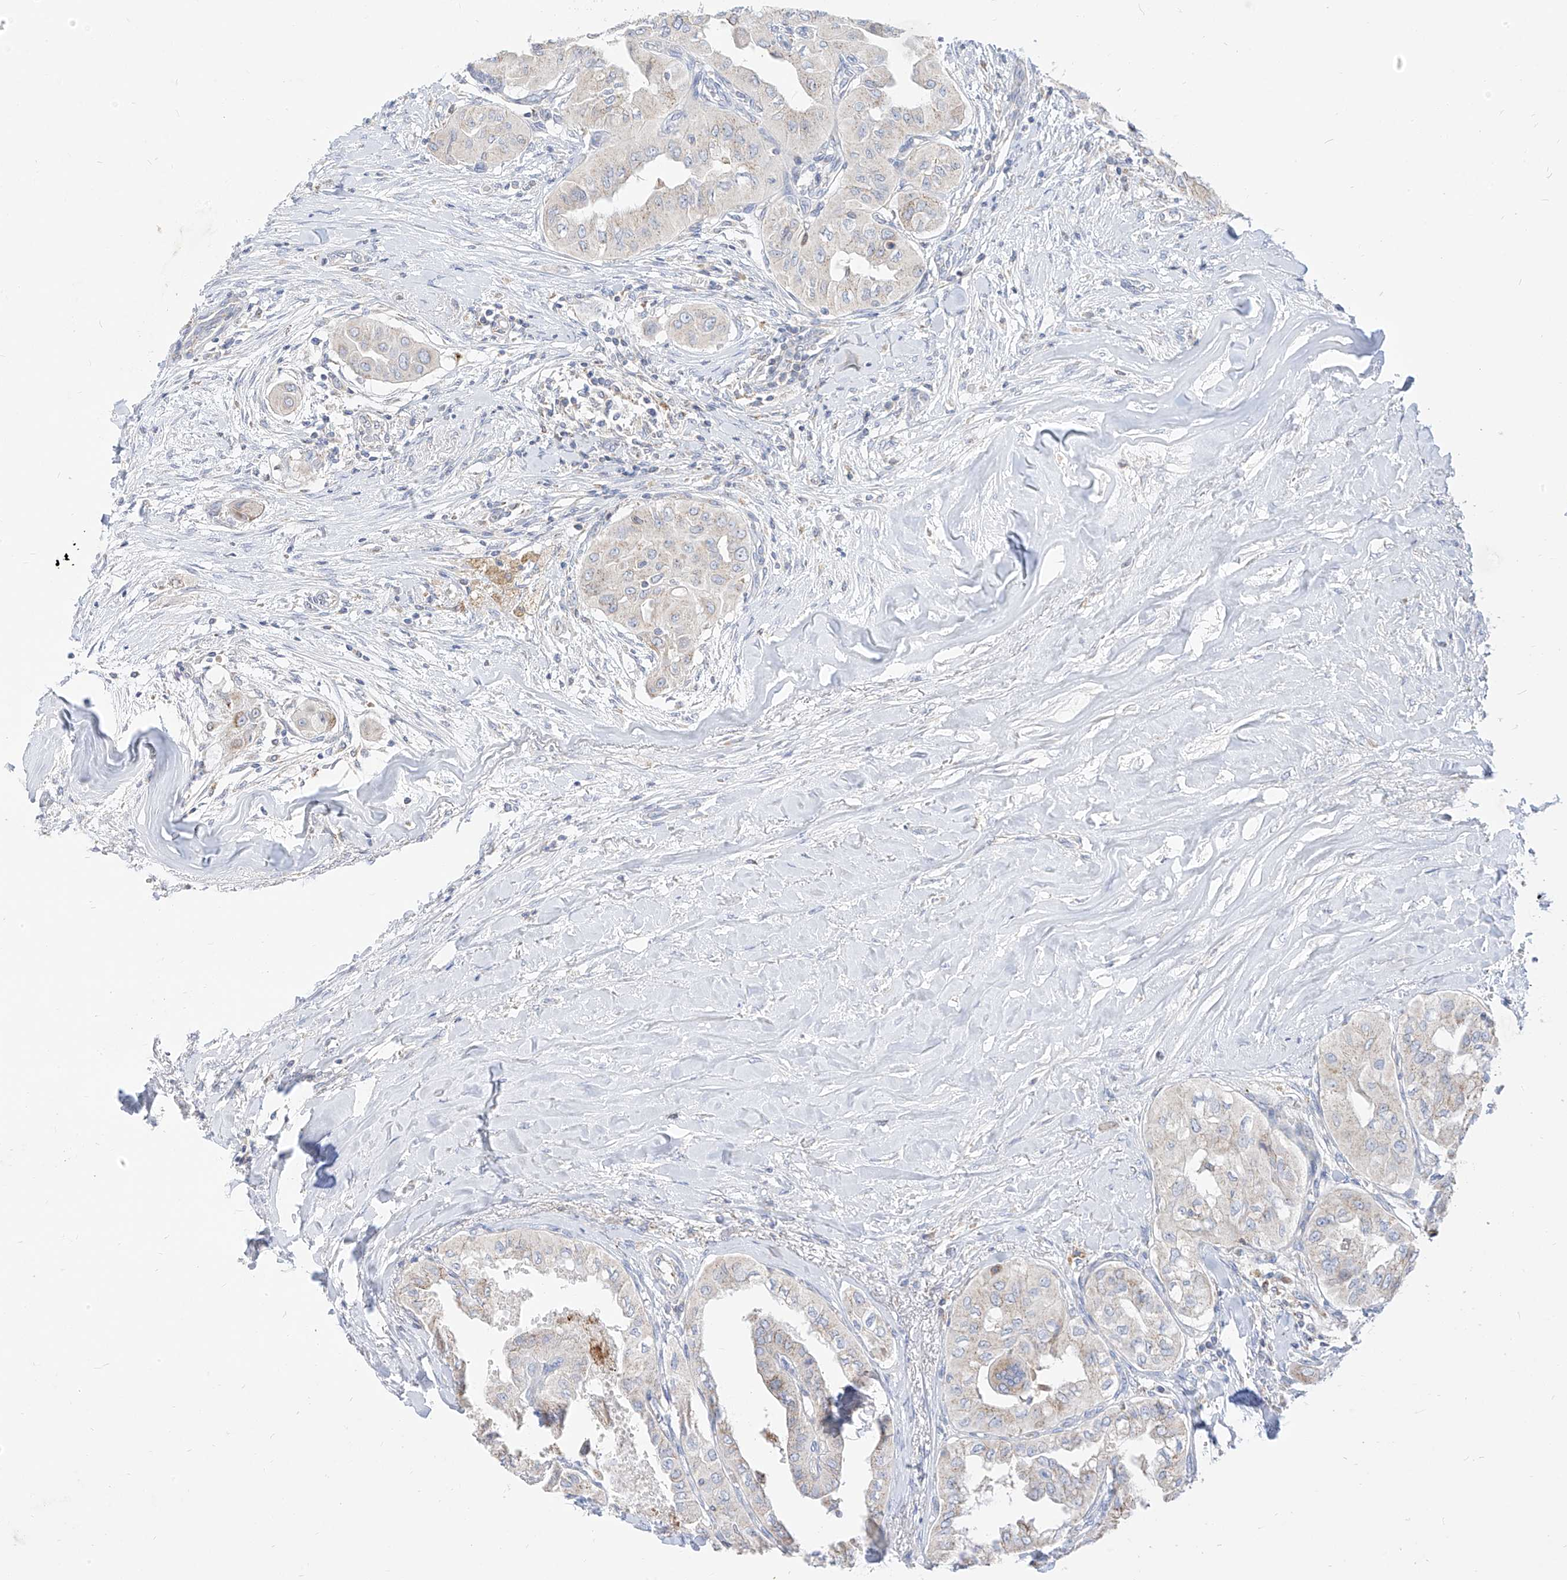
{"staining": {"intensity": "negative", "quantity": "none", "location": "none"}, "tissue": "thyroid cancer", "cell_type": "Tumor cells", "image_type": "cancer", "snomed": [{"axis": "morphology", "description": "Papillary adenocarcinoma, NOS"}, {"axis": "topography", "description": "Thyroid gland"}], "caption": "Immunohistochemistry micrograph of thyroid papillary adenocarcinoma stained for a protein (brown), which reveals no expression in tumor cells. (Brightfield microscopy of DAB immunohistochemistry at high magnification).", "gene": "RASA2", "patient": {"sex": "female", "age": 59}}